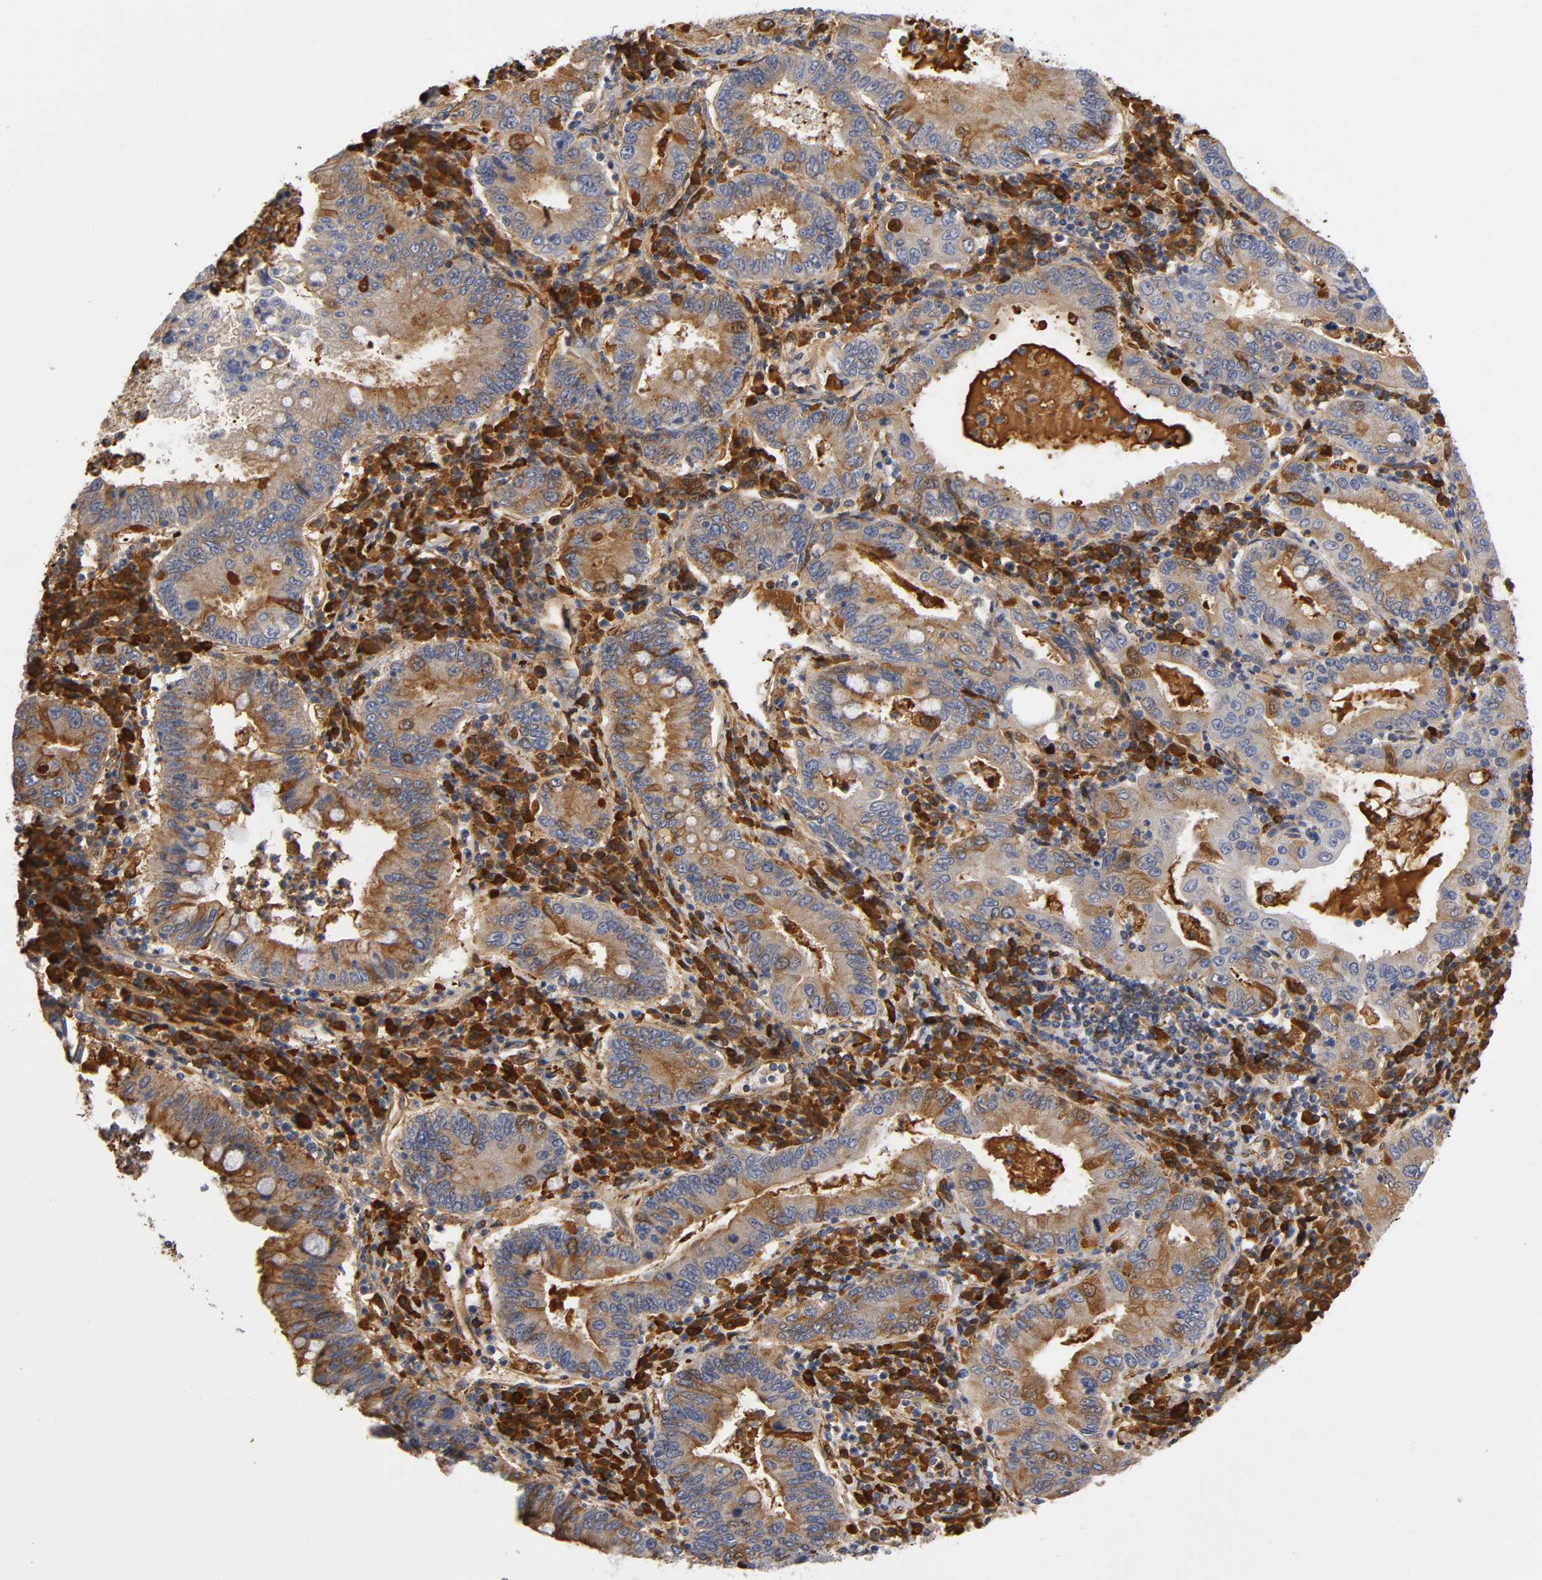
{"staining": {"intensity": "moderate", "quantity": ">75%", "location": "cytoplasmic/membranous"}, "tissue": "stomach cancer", "cell_type": "Tumor cells", "image_type": "cancer", "snomed": [{"axis": "morphology", "description": "Normal tissue, NOS"}, {"axis": "morphology", "description": "Adenocarcinoma, NOS"}, {"axis": "topography", "description": "Esophagus"}, {"axis": "topography", "description": "Stomach, upper"}, {"axis": "topography", "description": "Peripheral nerve tissue"}], "caption": "Moderate cytoplasmic/membranous protein expression is seen in about >75% of tumor cells in stomach cancer (adenocarcinoma).", "gene": "NOVA1", "patient": {"sex": "male", "age": 62}}